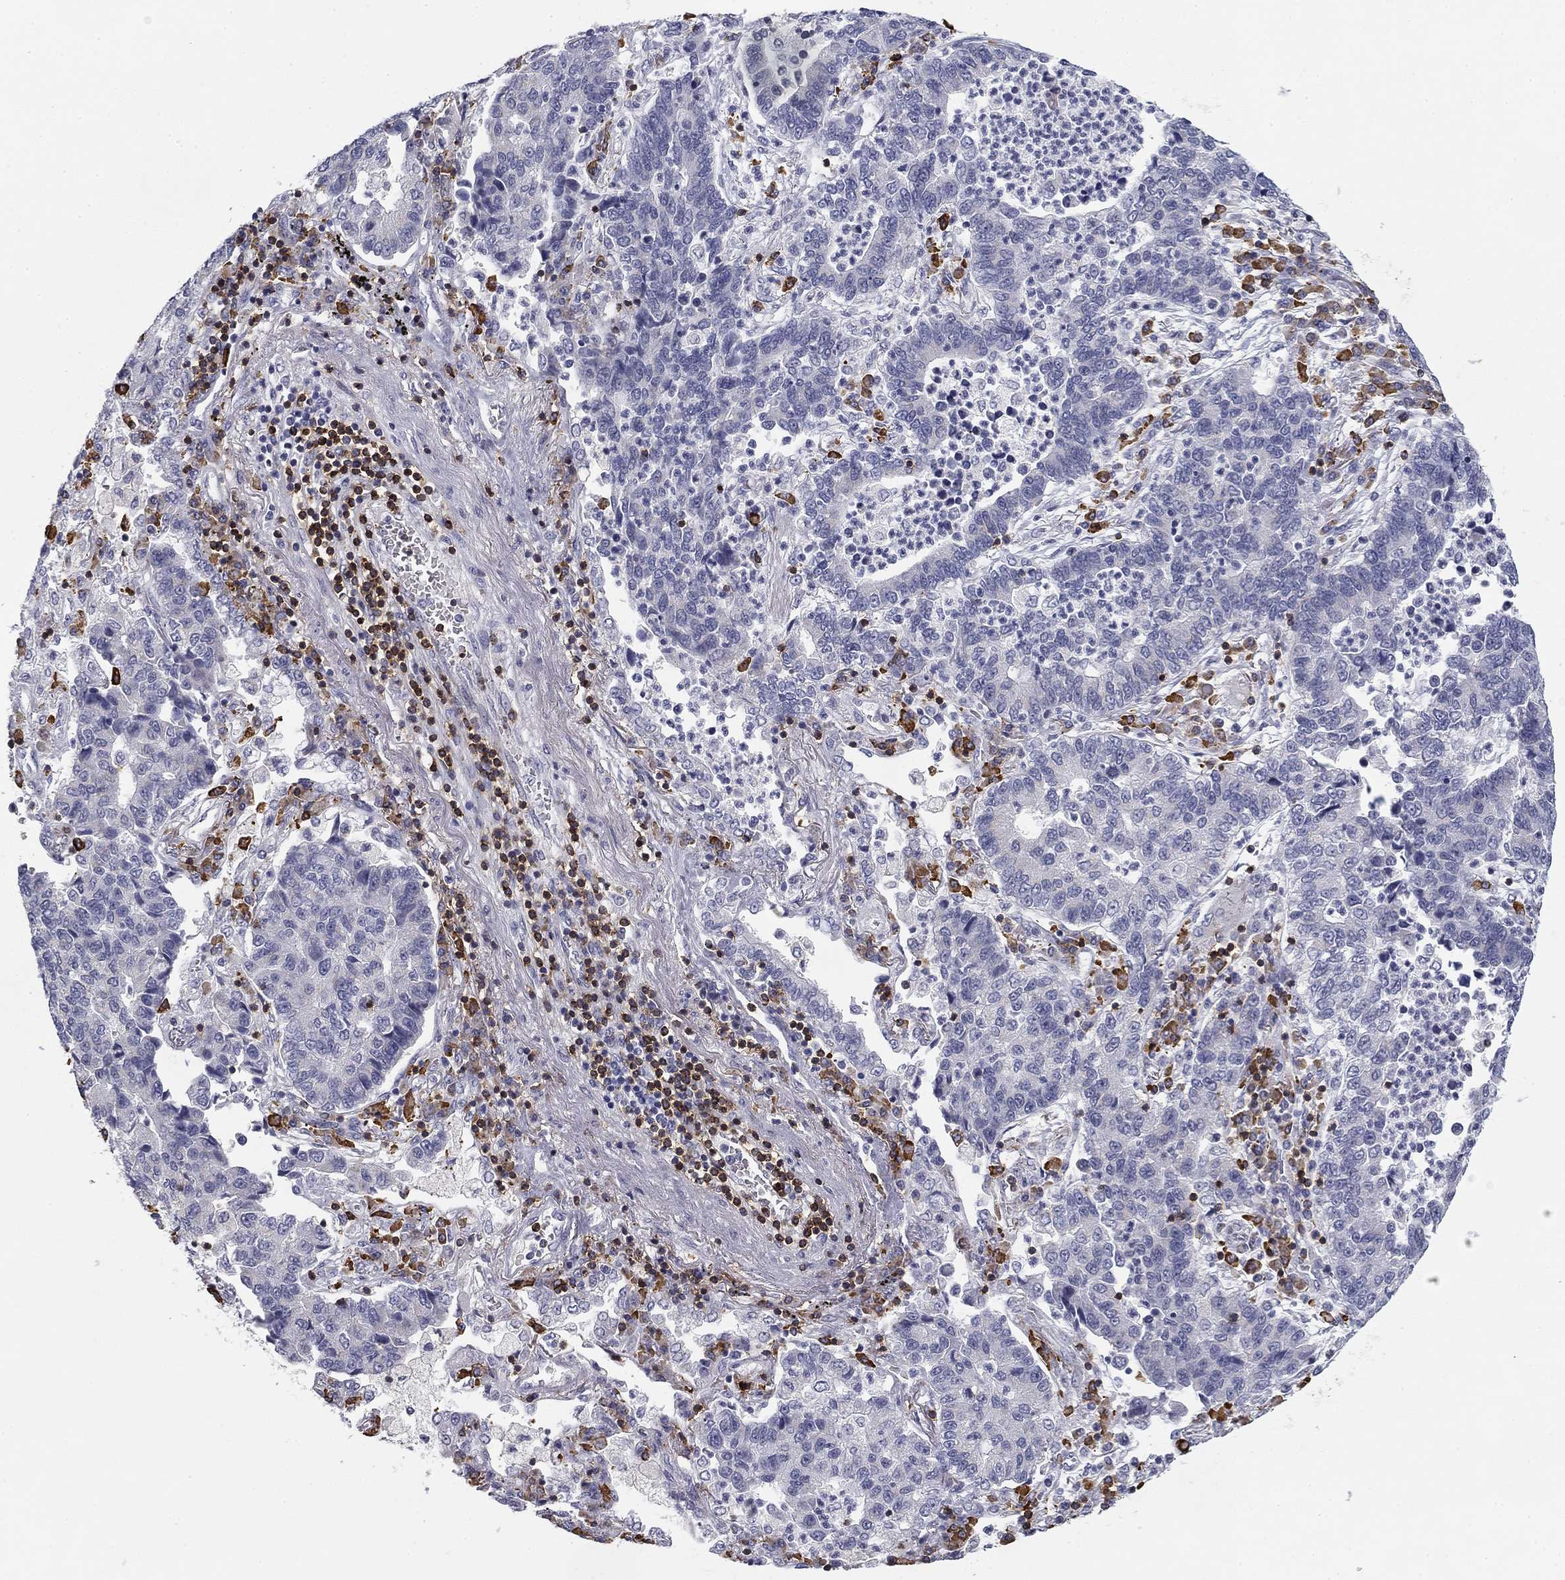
{"staining": {"intensity": "negative", "quantity": "none", "location": "none"}, "tissue": "lung cancer", "cell_type": "Tumor cells", "image_type": "cancer", "snomed": [{"axis": "morphology", "description": "Adenocarcinoma, NOS"}, {"axis": "topography", "description": "Lung"}], "caption": "This image is of lung cancer stained with immunohistochemistry (IHC) to label a protein in brown with the nuclei are counter-stained blue. There is no staining in tumor cells.", "gene": "TRAT1", "patient": {"sex": "female", "age": 57}}